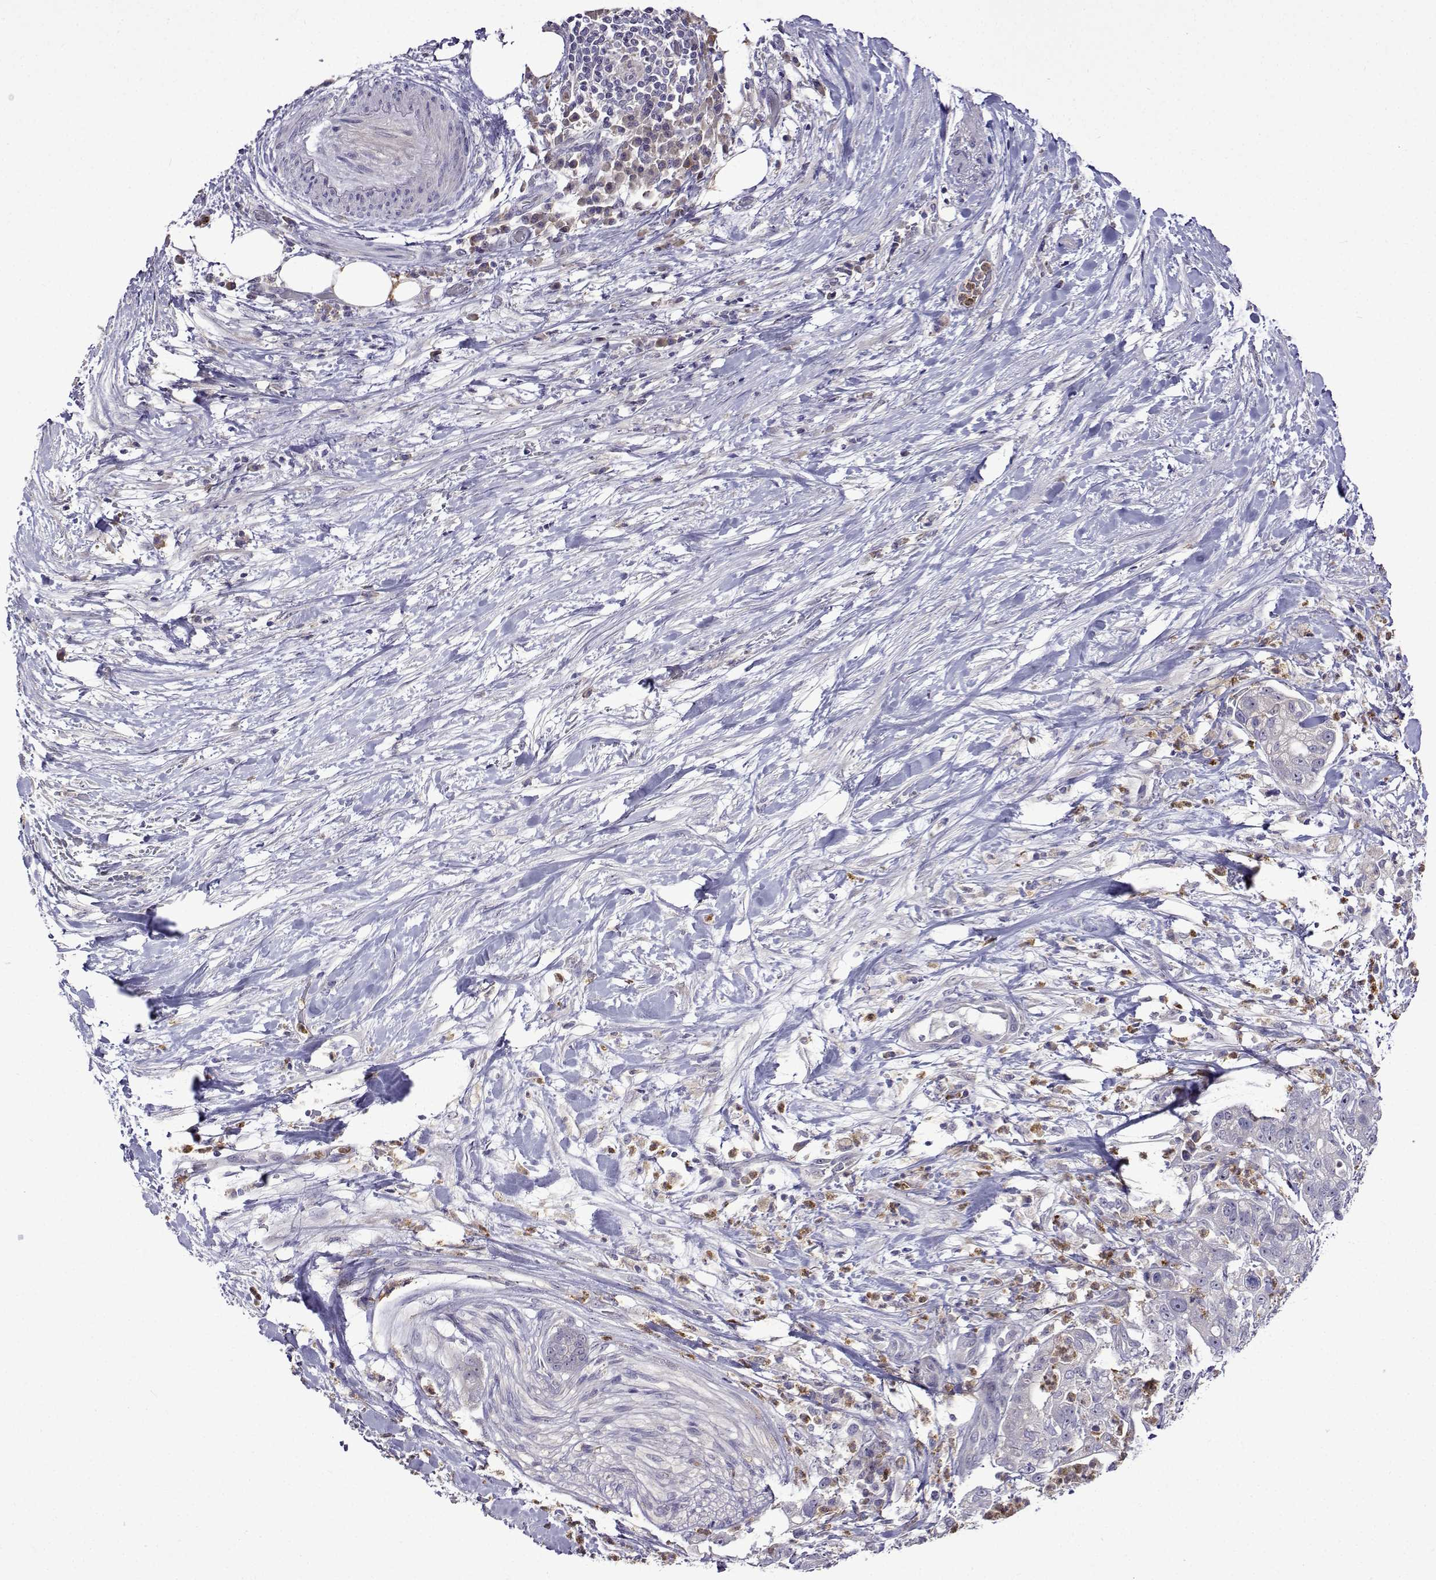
{"staining": {"intensity": "negative", "quantity": "none", "location": "none"}, "tissue": "pancreatic cancer", "cell_type": "Tumor cells", "image_type": "cancer", "snomed": [{"axis": "morphology", "description": "Adenocarcinoma, NOS"}, {"axis": "topography", "description": "Pancreas"}], "caption": "Tumor cells are negative for brown protein staining in adenocarcinoma (pancreatic).", "gene": "SULT2A1", "patient": {"sex": "female", "age": 69}}